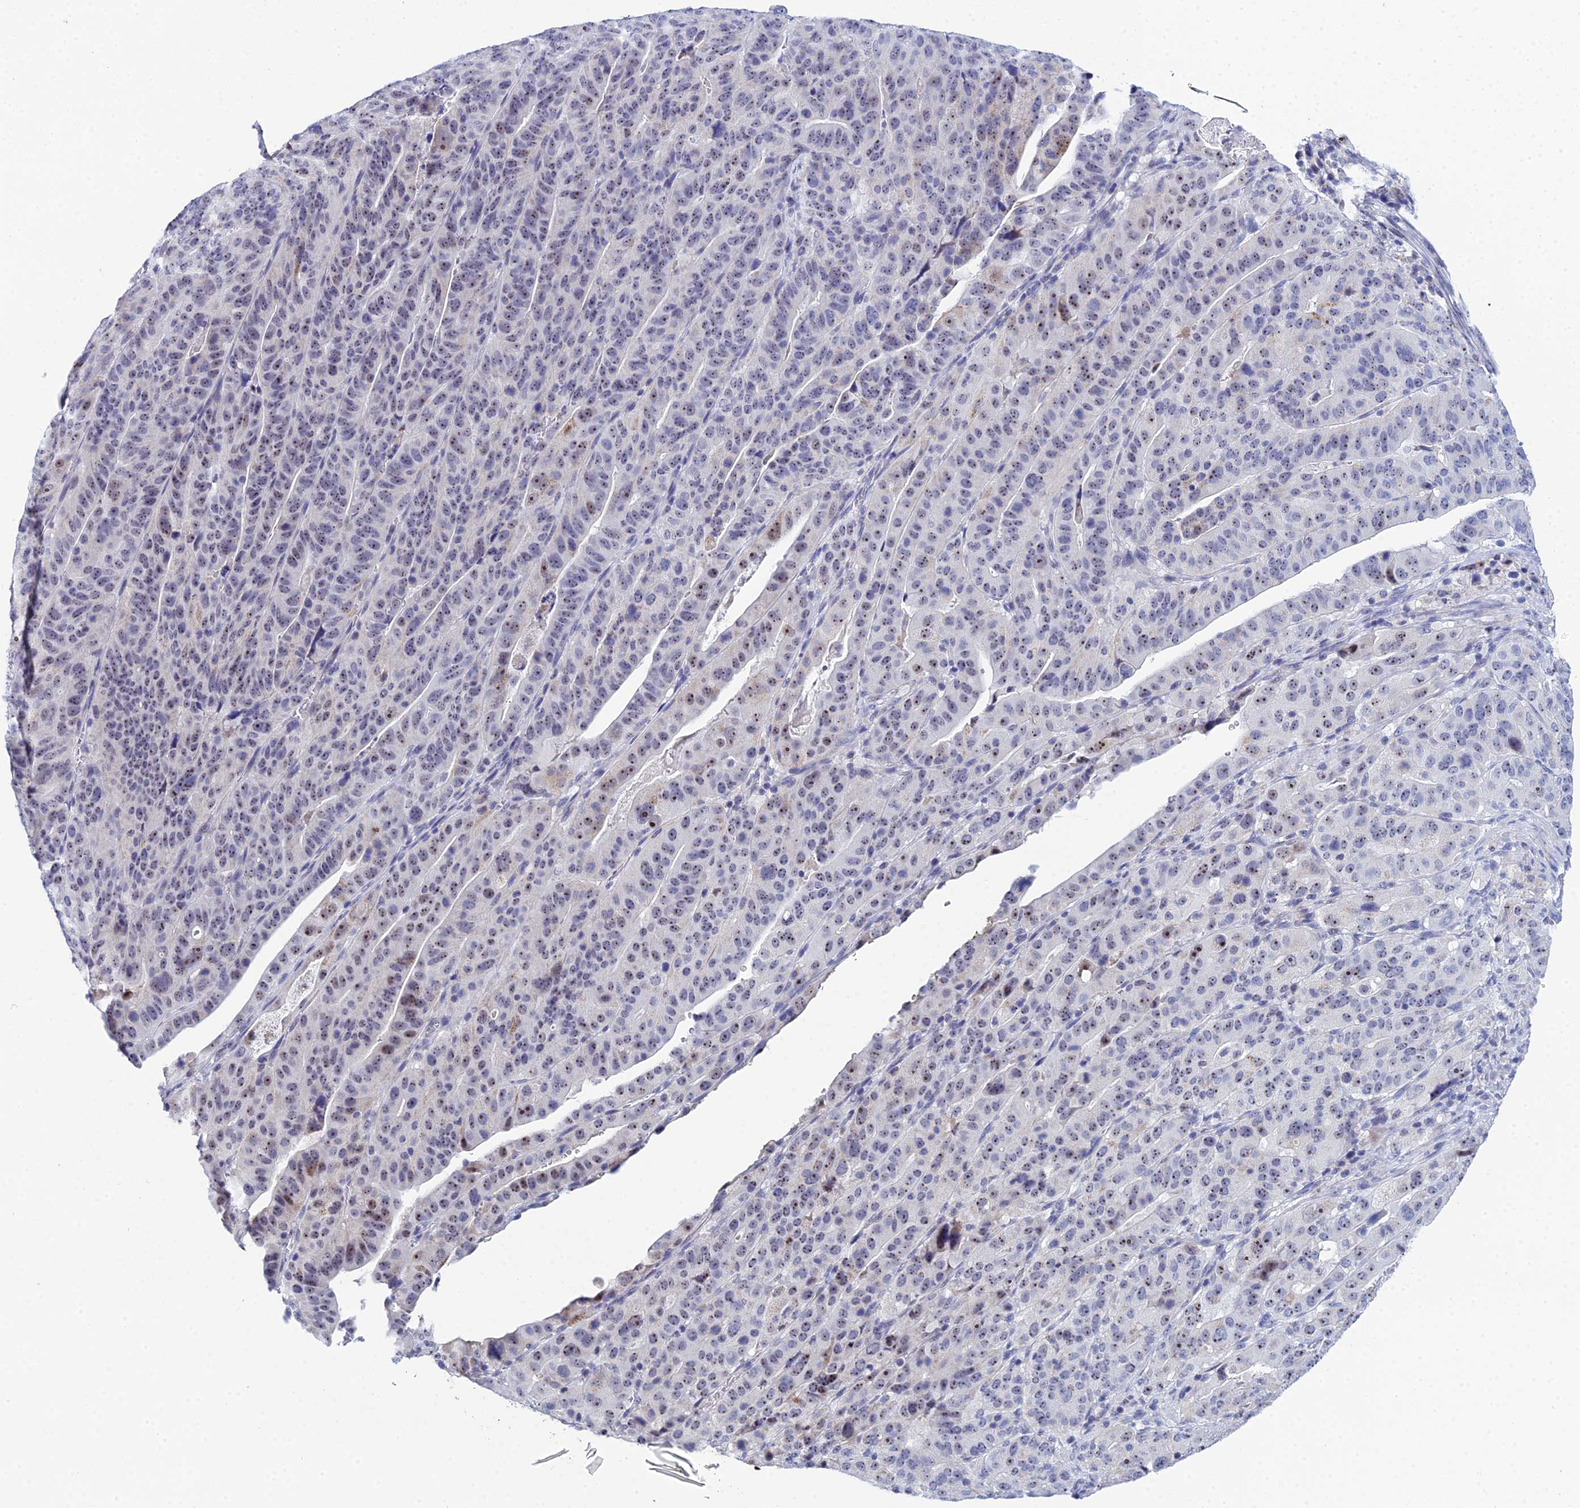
{"staining": {"intensity": "moderate", "quantity": "25%-75%", "location": "nuclear"}, "tissue": "stomach cancer", "cell_type": "Tumor cells", "image_type": "cancer", "snomed": [{"axis": "morphology", "description": "Adenocarcinoma, NOS"}, {"axis": "topography", "description": "Stomach"}], "caption": "Immunohistochemistry photomicrograph of human stomach cancer (adenocarcinoma) stained for a protein (brown), which displays medium levels of moderate nuclear expression in approximately 25%-75% of tumor cells.", "gene": "PLPP4", "patient": {"sex": "male", "age": 48}}